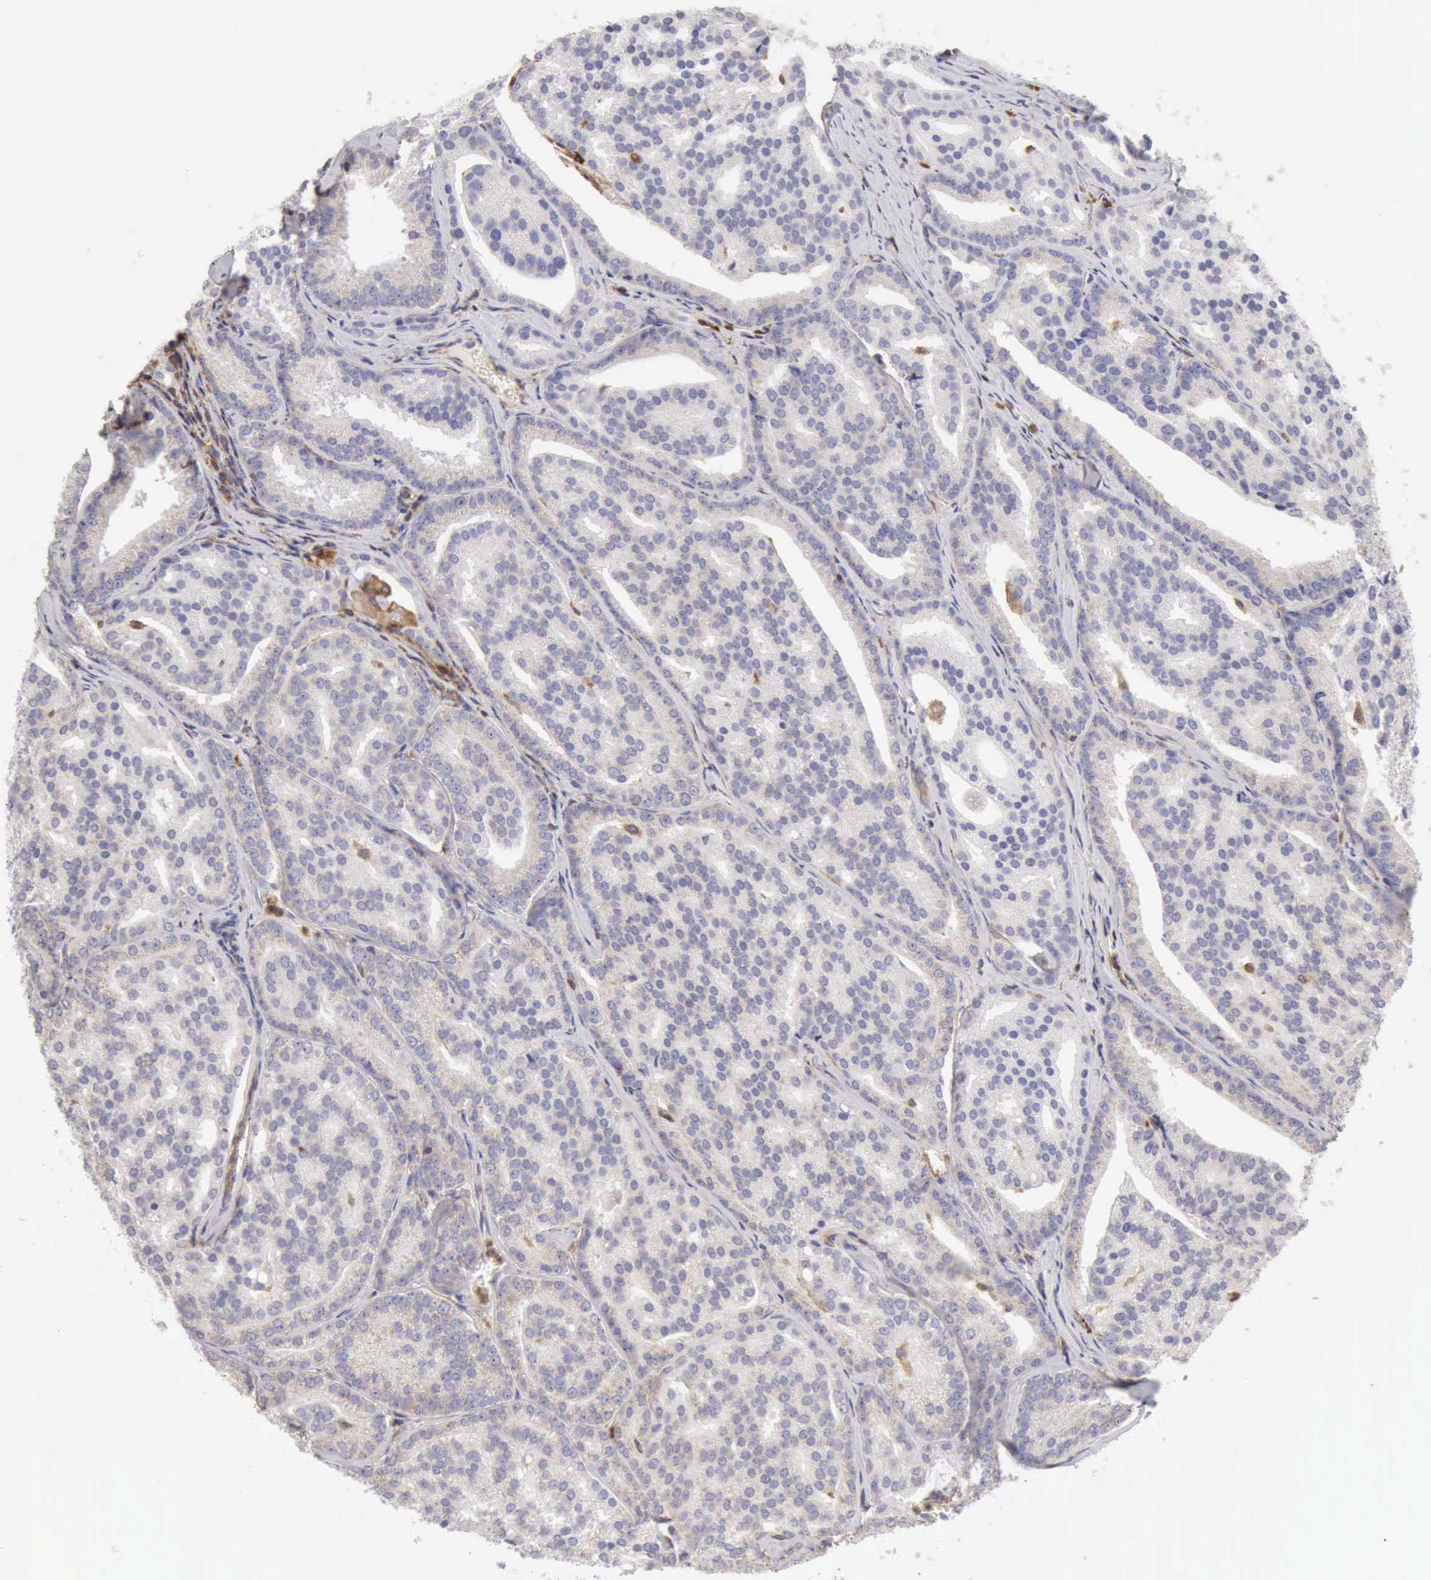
{"staining": {"intensity": "weak", "quantity": "<25%", "location": "cytoplasmic/membranous"}, "tissue": "prostate cancer", "cell_type": "Tumor cells", "image_type": "cancer", "snomed": [{"axis": "morphology", "description": "Adenocarcinoma, High grade"}, {"axis": "topography", "description": "Prostate"}], "caption": "Tumor cells are negative for protein expression in human prostate cancer (high-grade adenocarcinoma). The staining was performed using DAB (3,3'-diaminobenzidine) to visualize the protein expression in brown, while the nuclei were stained in blue with hematoxylin (Magnification: 20x).", "gene": "ARHGAP4", "patient": {"sex": "male", "age": 64}}